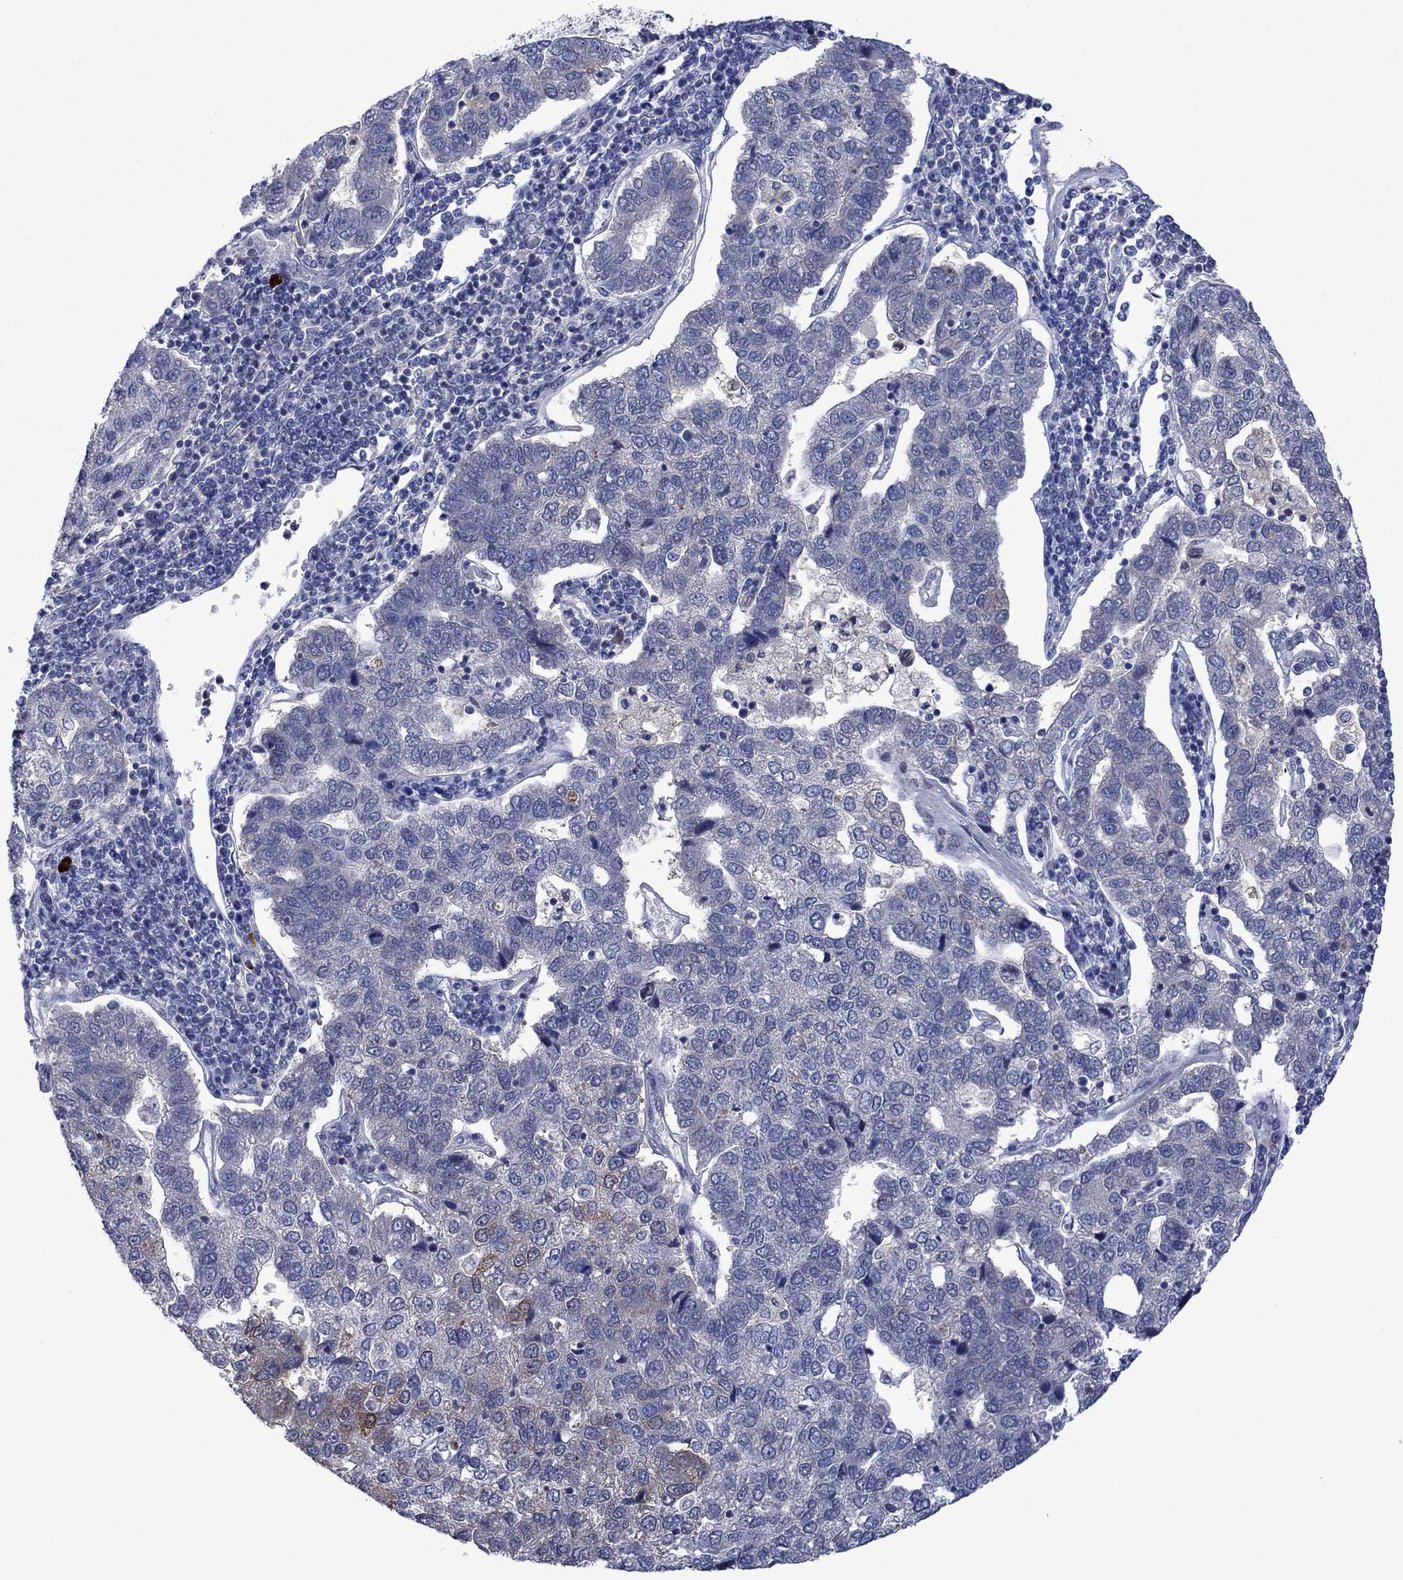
{"staining": {"intensity": "negative", "quantity": "none", "location": "none"}, "tissue": "pancreatic cancer", "cell_type": "Tumor cells", "image_type": "cancer", "snomed": [{"axis": "morphology", "description": "Adenocarcinoma, NOS"}, {"axis": "topography", "description": "Pancreas"}], "caption": "Immunohistochemical staining of human pancreatic cancer displays no significant staining in tumor cells. (IHC, brightfield microscopy, high magnification).", "gene": "AGL", "patient": {"sex": "female", "age": 61}}